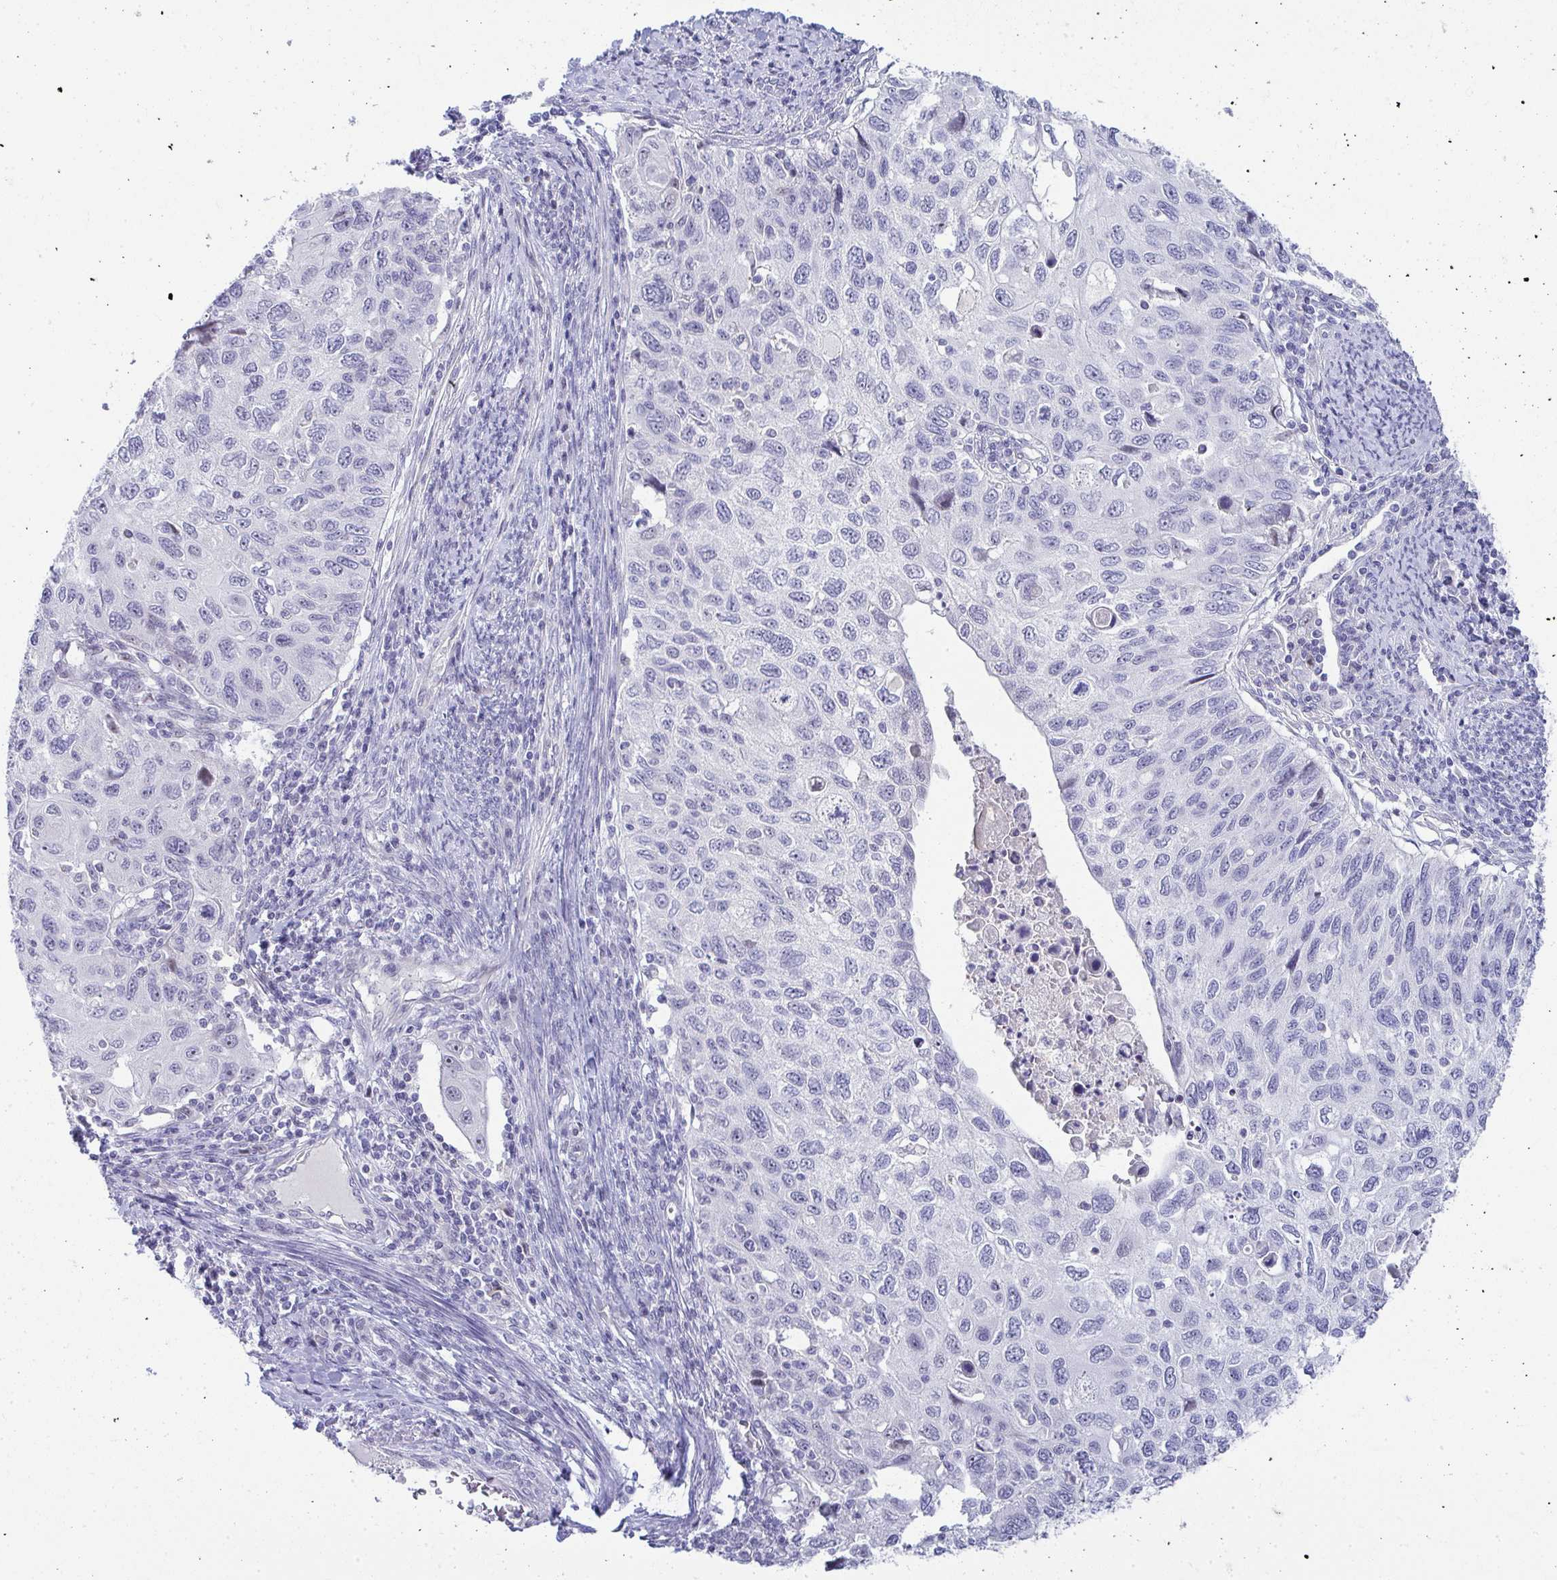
{"staining": {"intensity": "negative", "quantity": "none", "location": "none"}, "tissue": "cervical cancer", "cell_type": "Tumor cells", "image_type": "cancer", "snomed": [{"axis": "morphology", "description": "Squamous cell carcinoma, NOS"}, {"axis": "topography", "description": "Cervix"}], "caption": "Immunohistochemistry photomicrograph of cervical cancer (squamous cell carcinoma) stained for a protein (brown), which demonstrates no expression in tumor cells.", "gene": "EID3", "patient": {"sex": "female", "age": 70}}